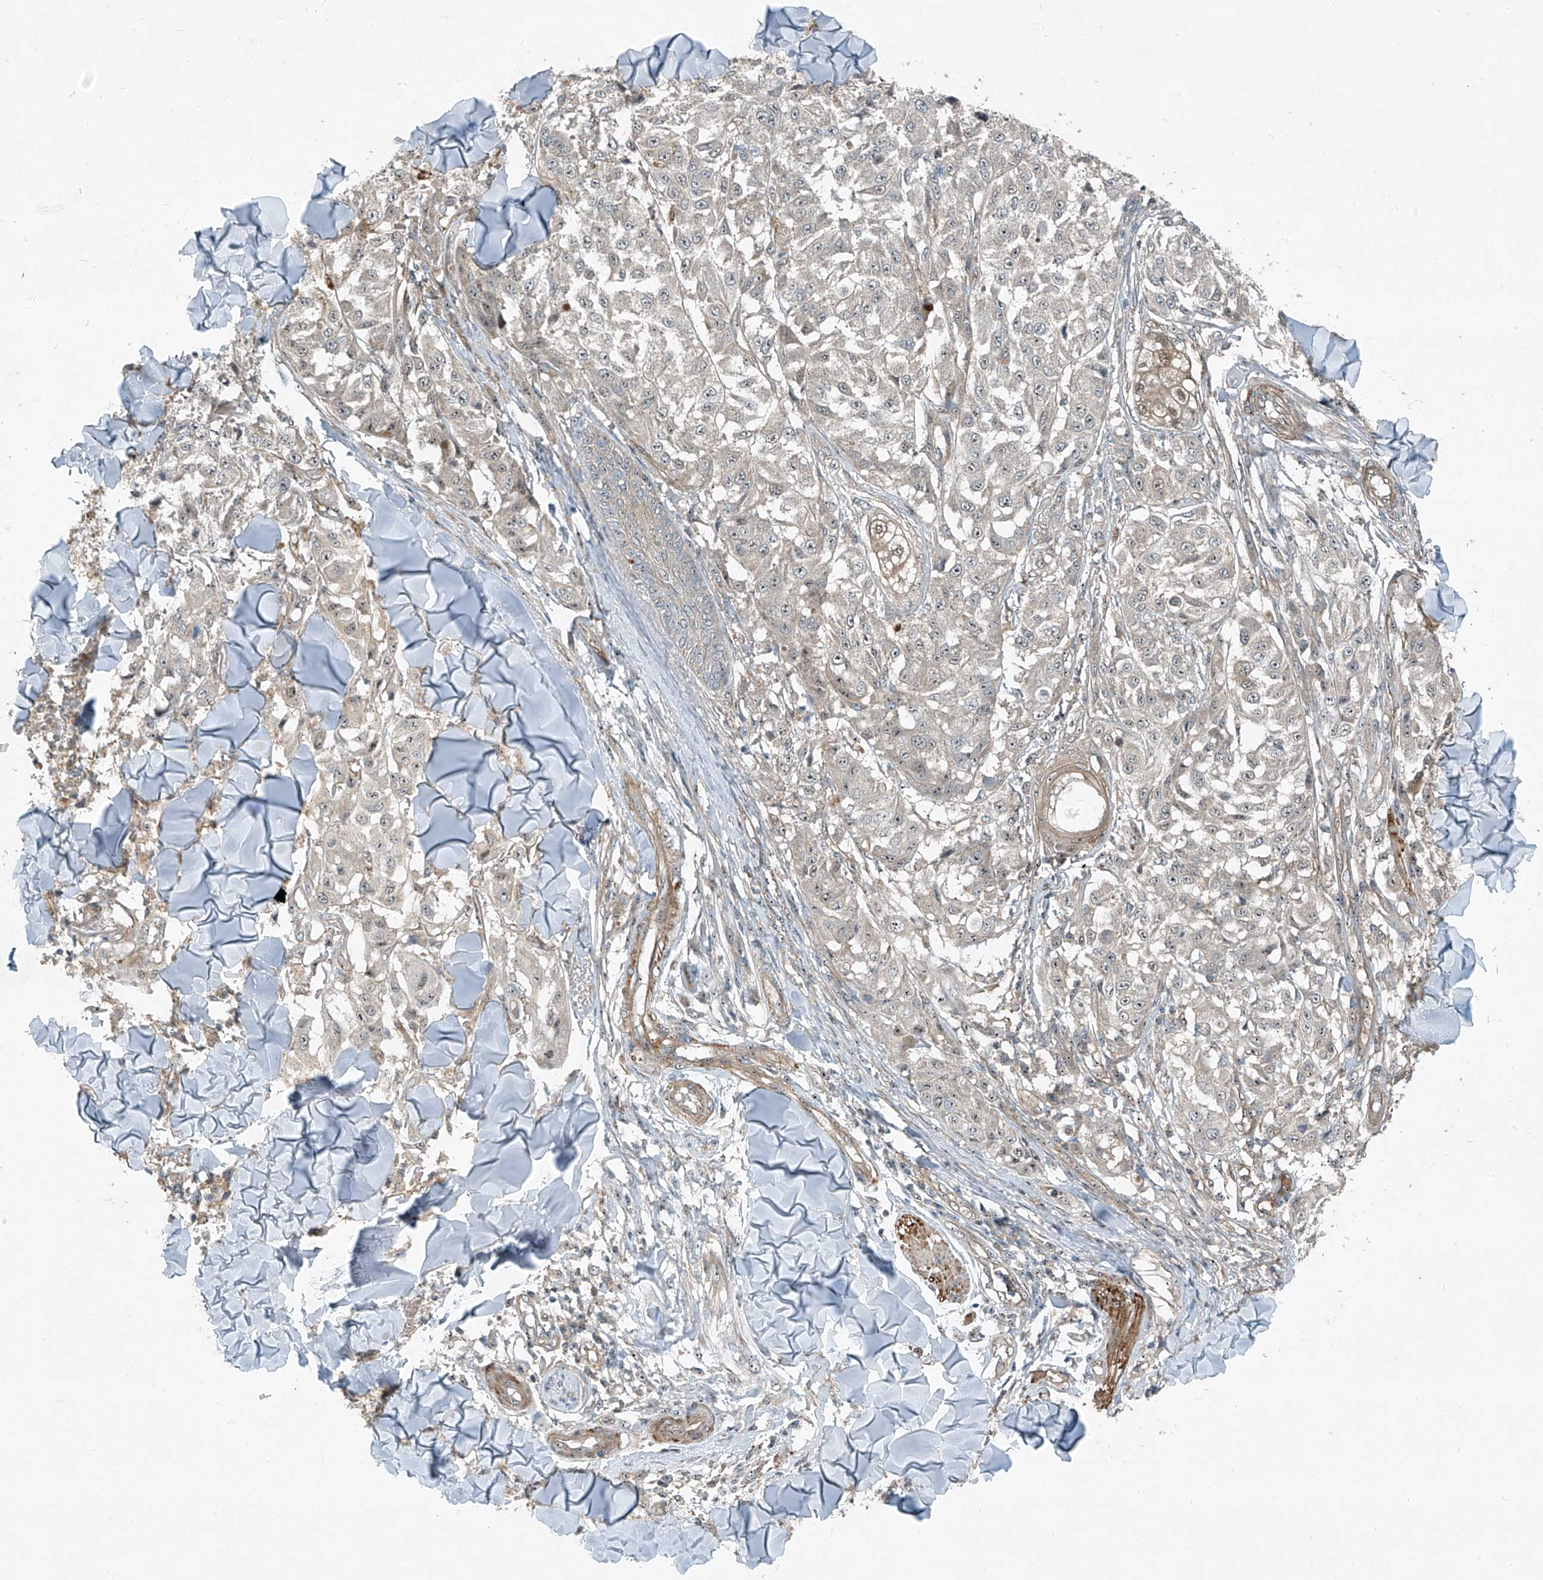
{"staining": {"intensity": "negative", "quantity": "none", "location": "none"}, "tissue": "melanoma", "cell_type": "Tumor cells", "image_type": "cancer", "snomed": [{"axis": "morphology", "description": "Malignant melanoma, NOS"}, {"axis": "topography", "description": "Skin"}], "caption": "Photomicrograph shows no significant protein staining in tumor cells of malignant melanoma.", "gene": "PPCS", "patient": {"sex": "female", "age": 64}}